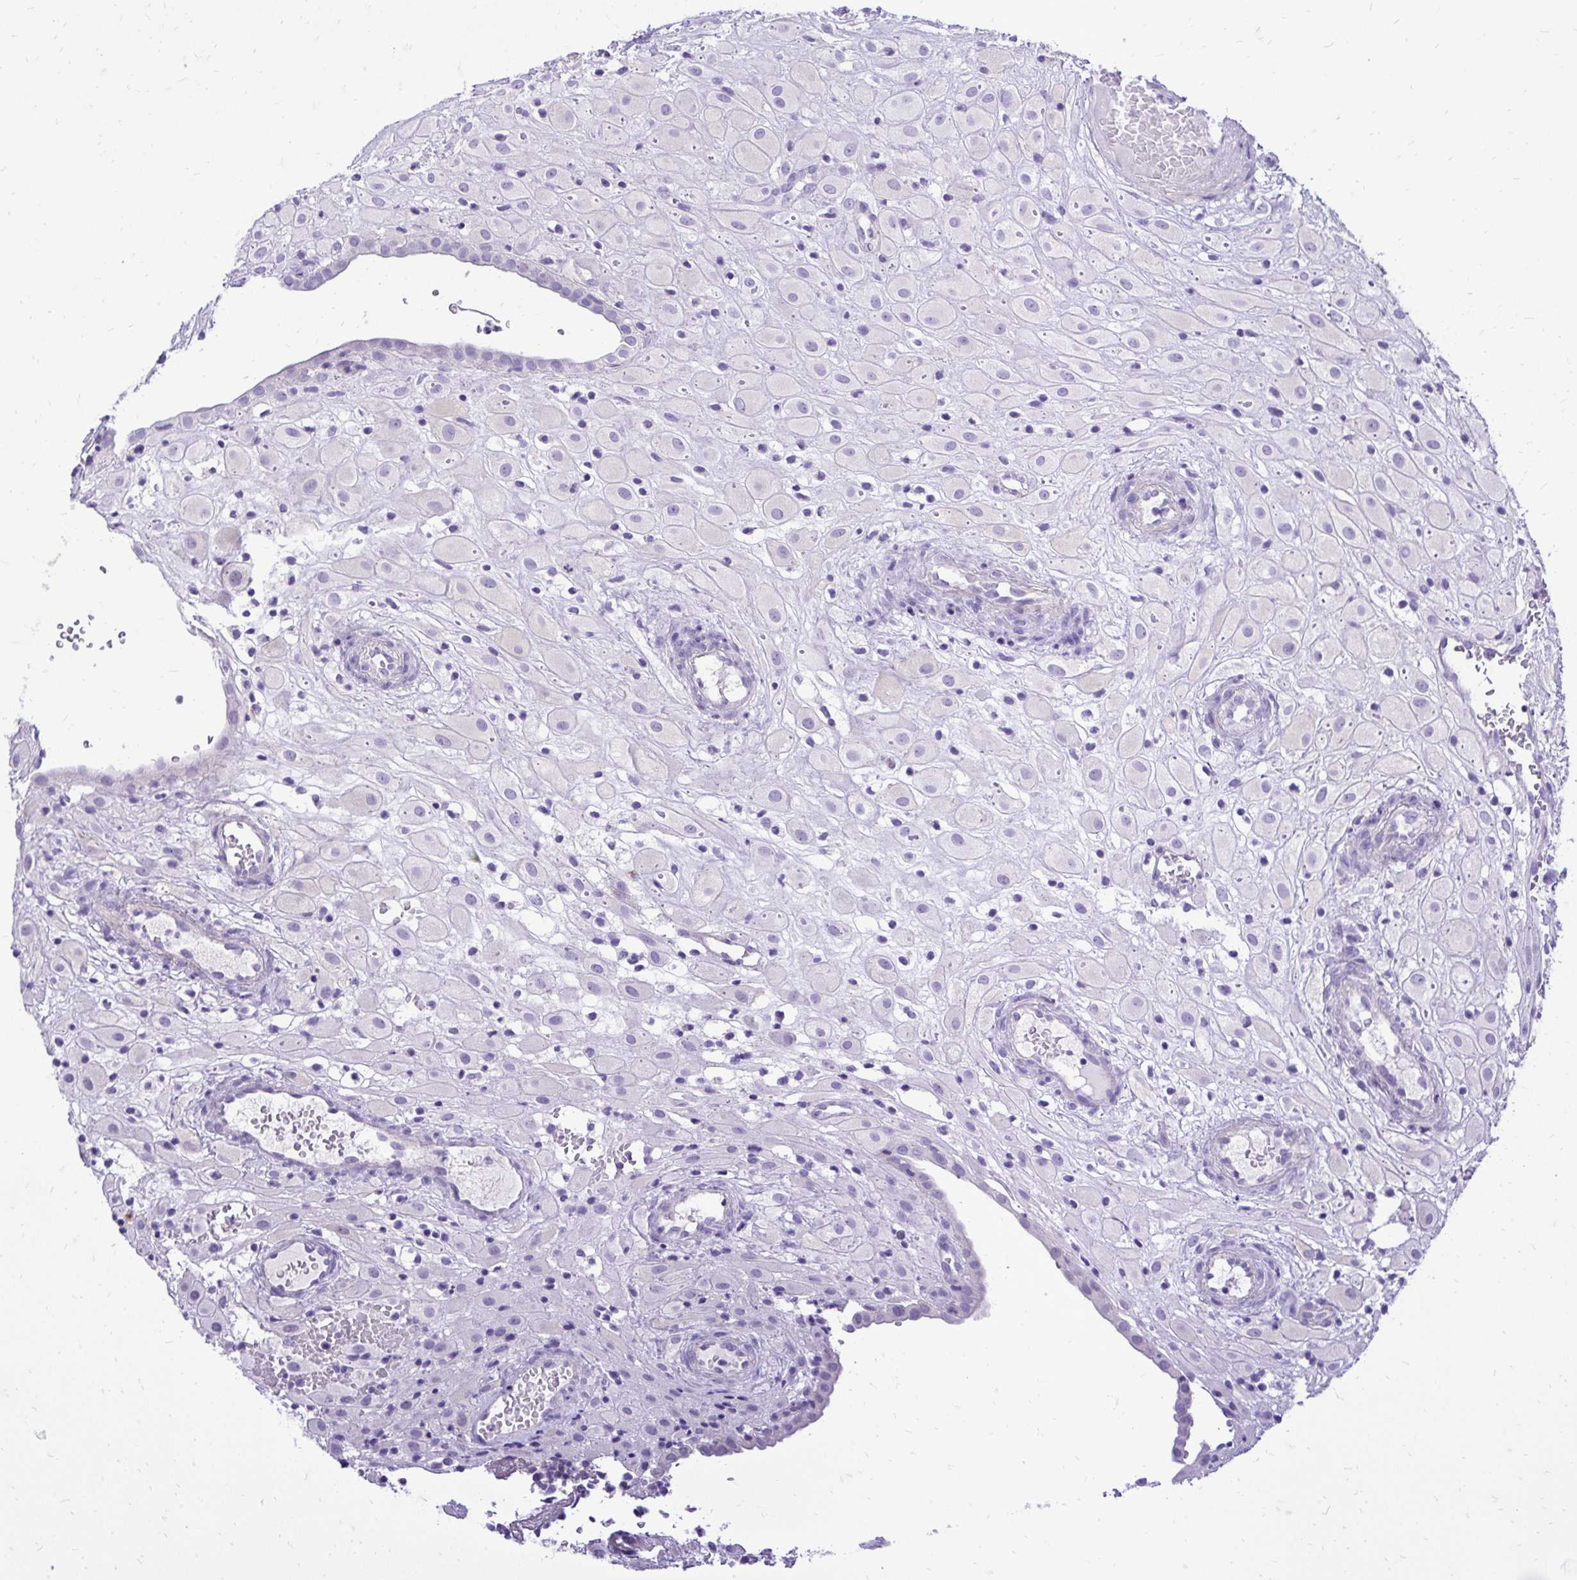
{"staining": {"intensity": "negative", "quantity": "none", "location": "none"}, "tissue": "placenta", "cell_type": "Decidual cells", "image_type": "normal", "snomed": [{"axis": "morphology", "description": "Normal tissue, NOS"}, {"axis": "topography", "description": "Placenta"}], "caption": "A high-resolution histopathology image shows IHC staining of unremarkable placenta, which displays no significant expression in decidual cells.", "gene": "PELI3", "patient": {"sex": "female", "age": 24}}